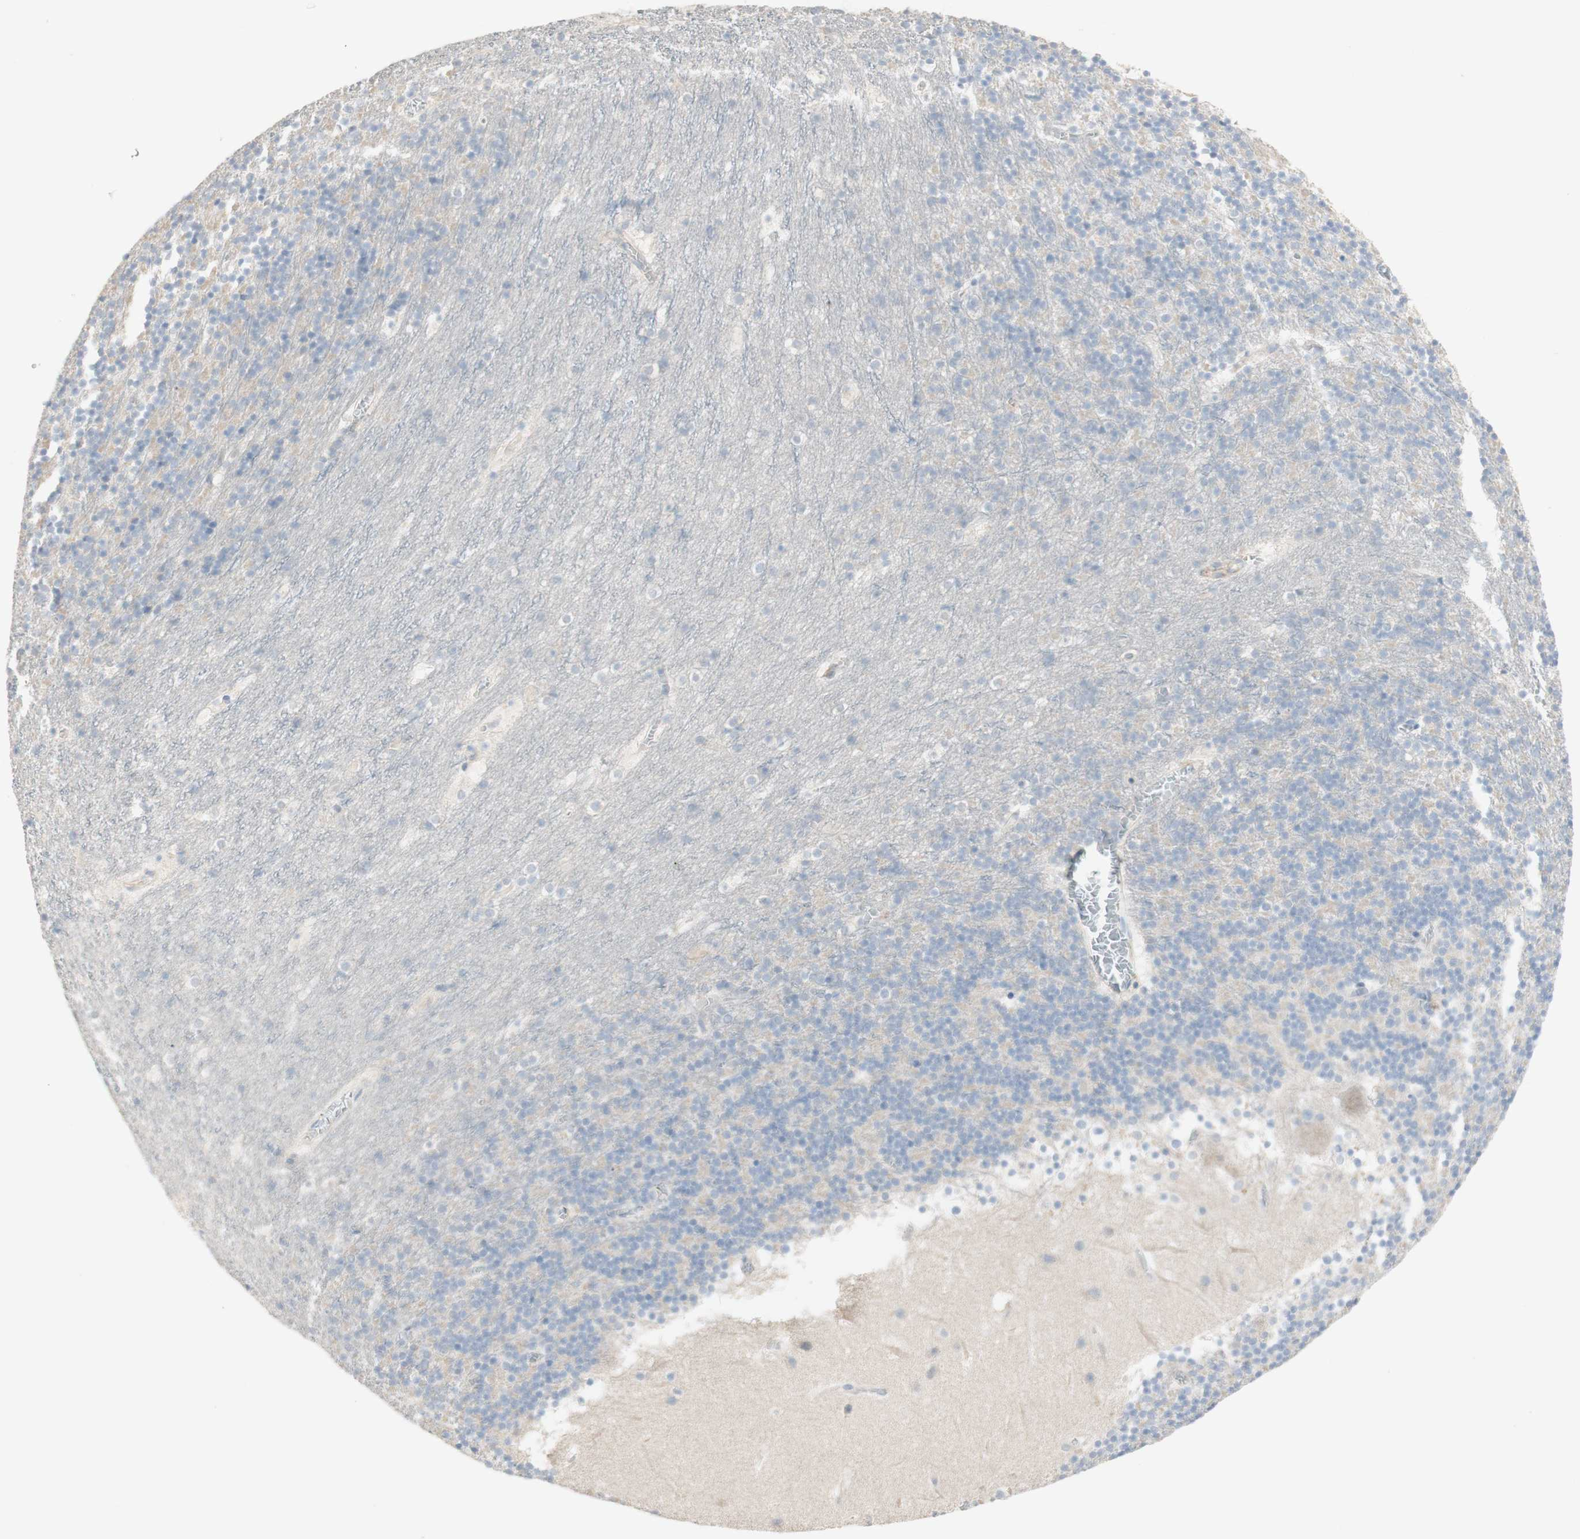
{"staining": {"intensity": "negative", "quantity": "none", "location": "none"}, "tissue": "cerebellum", "cell_type": "Cells in granular layer", "image_type": "normal", "snomed": [{"axis": "morphology", "description": "Normal tissue, NOS"}, {"axis": "topography", "description": "Cerebellum"}], "caption": "Immunohistochemistry histopathology image of unremarkable cerebellum stained for a protein (brown), which demonstrates no staining in cells in granular layer. (Stains: DAB immunohistochemistry (IHC) with hematoxylin counter stain, Microscopy: brightfield microscopy at high magnification).", "gene": "MANEA", "patient": {"sex": "male", "age": 45}}